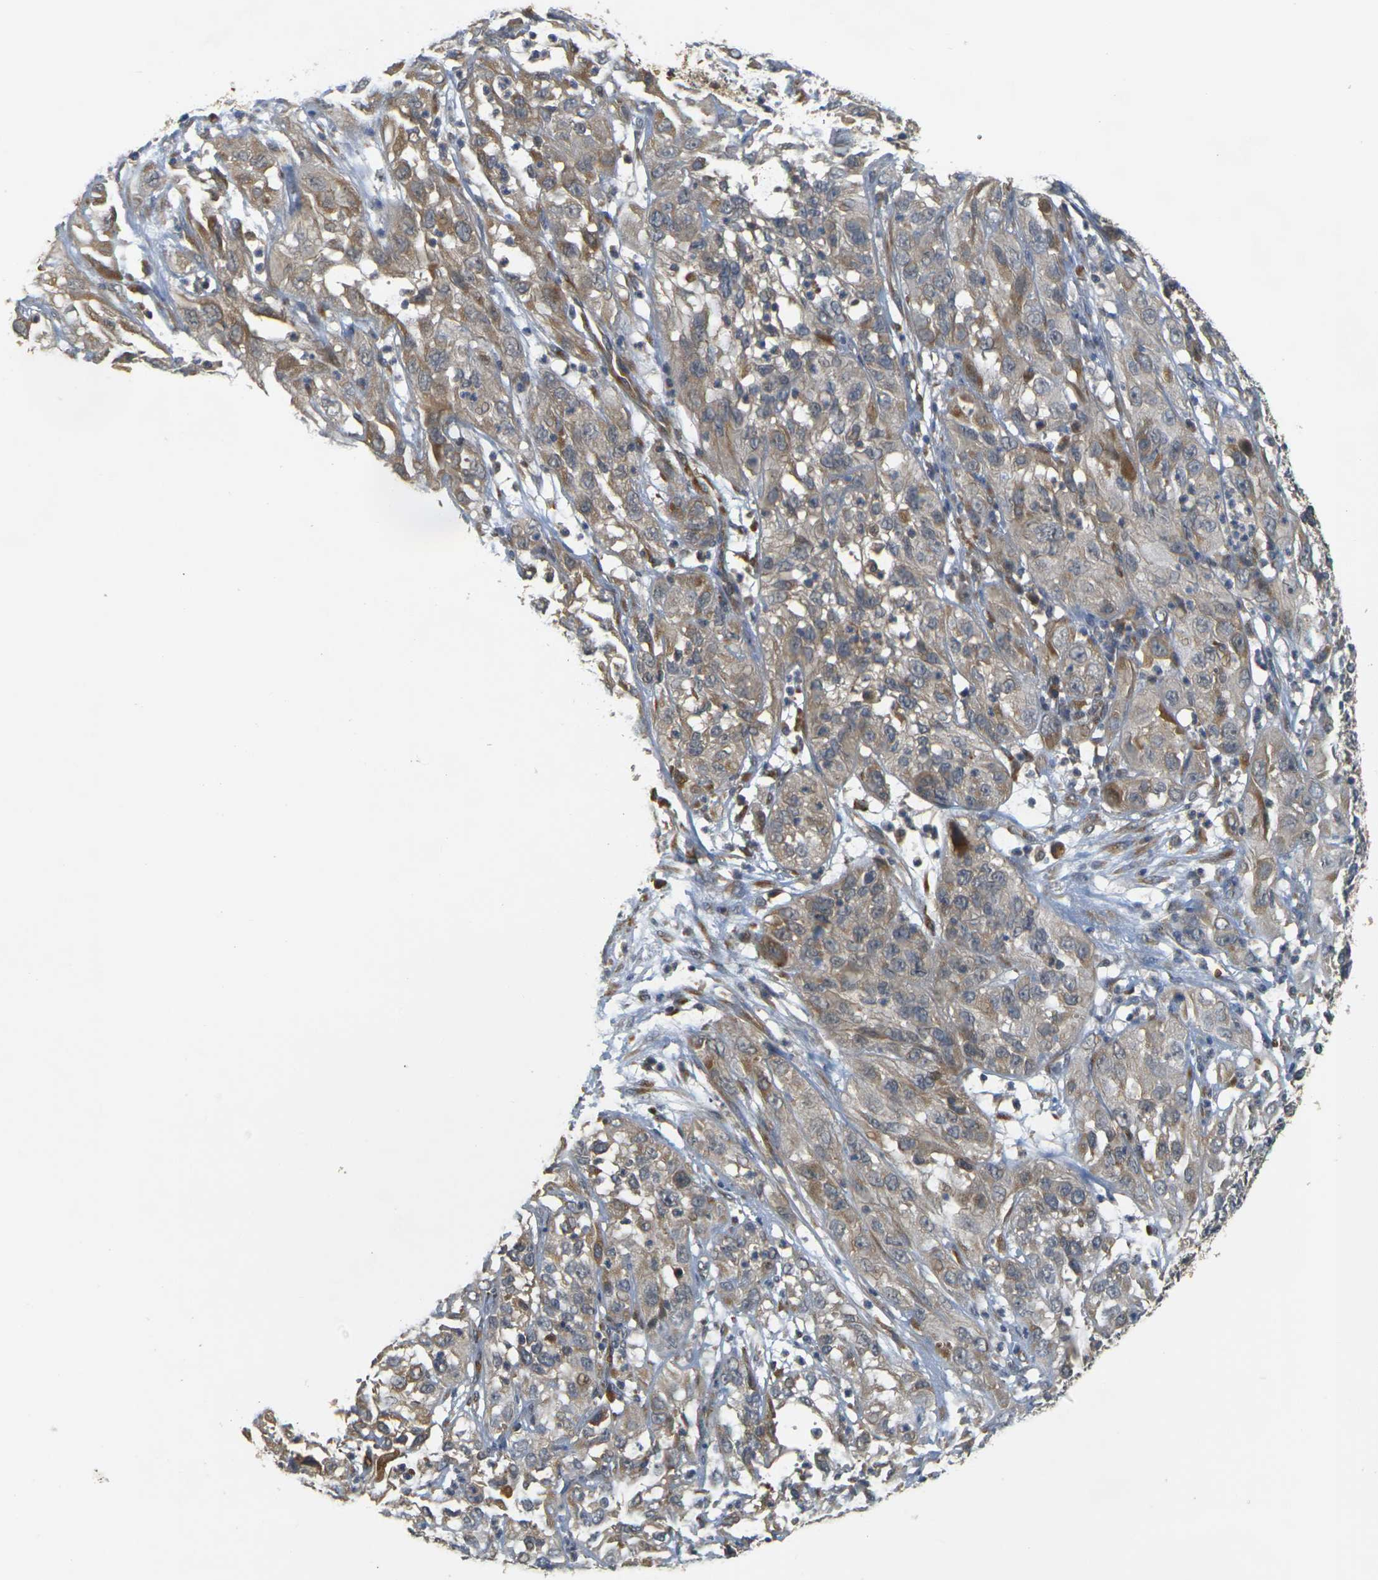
{"staining": {"intensity": "weak", "quantity": ">75%", "location": "cytoplasmic/membranous"}, "tissue": "cervical cancer", "cell_type": "Tumor cells", "image_type": "cancer", "snomed": [{"axis": "morphology", "description": "Squamous cell carcinoma, NOS"}, {"axis": "topography", "description": "Cervix"}], "caption": "Brown immunohistochemical staining in human squamous cell carcinoma (cervical) exhibits weak cytoplasmic/membranous expression in about >75% of tumor cells.", "gene": "MEGF9", "patient": {"sex": "female", "age": 32}}